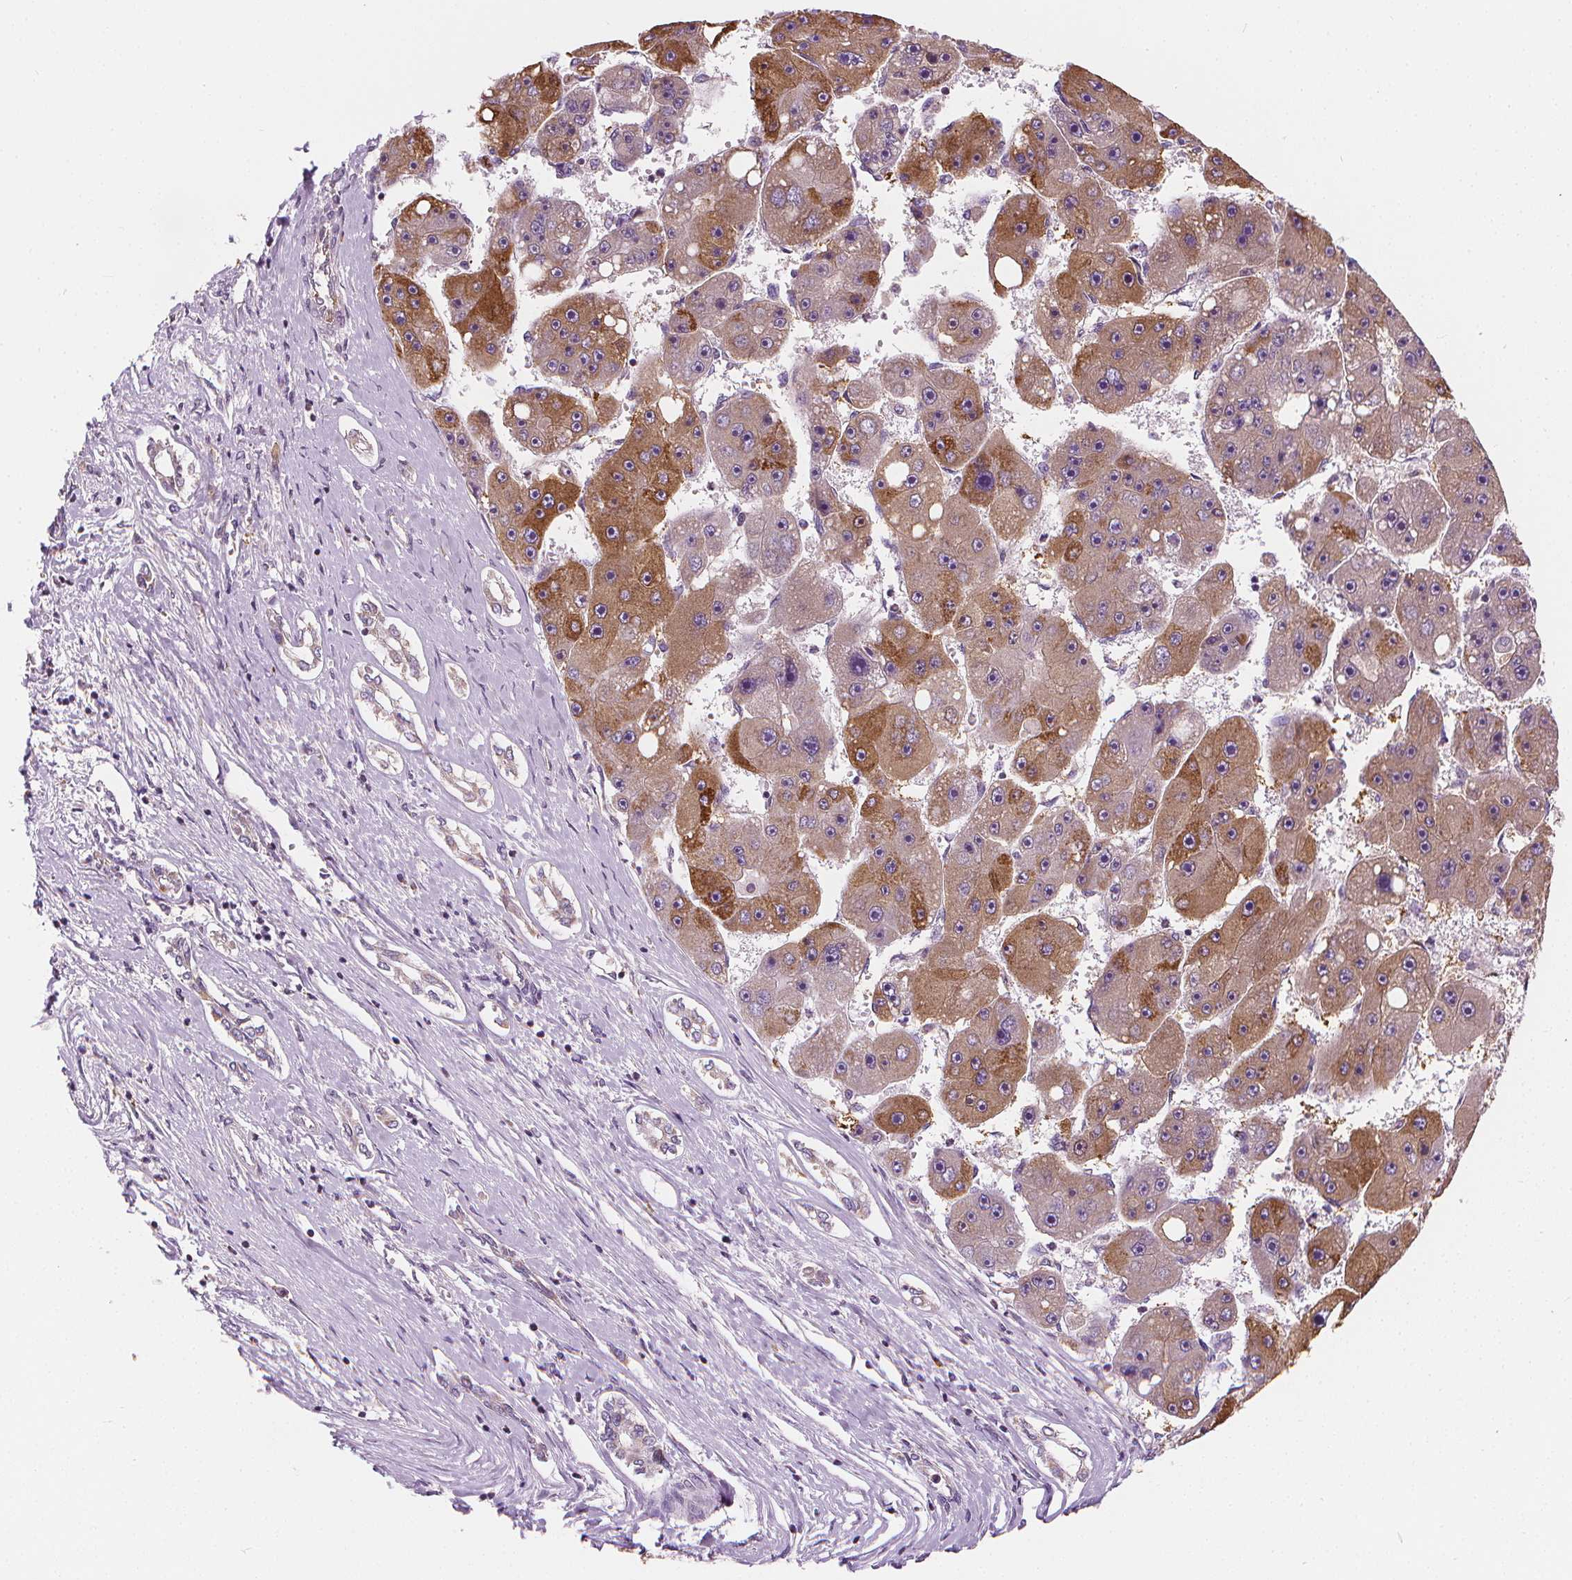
{"staining": {"intensity": "moderate", "quantity": "25%-75%", "location": "cytoplasmic/membranous"}, "tissue": "liver cancer", "cell_type": "Tumor cells", "image_type": "cancer", "snomed": [{"axis": "morphology", "description": "Carcinoma, Hepatocellular, NOS"}, {"axis": "topography", "description": "Liver"}], "caption": "Immunohistochemistry micrograph of human liver cancer stained for a protein (brown), which displays medium levels of moderate cytoplasmic/membranous expression in approximately 25%-75% of tumor cells.", "gene": "RAB20", "patient": {"sex": "female", "age": 61}}